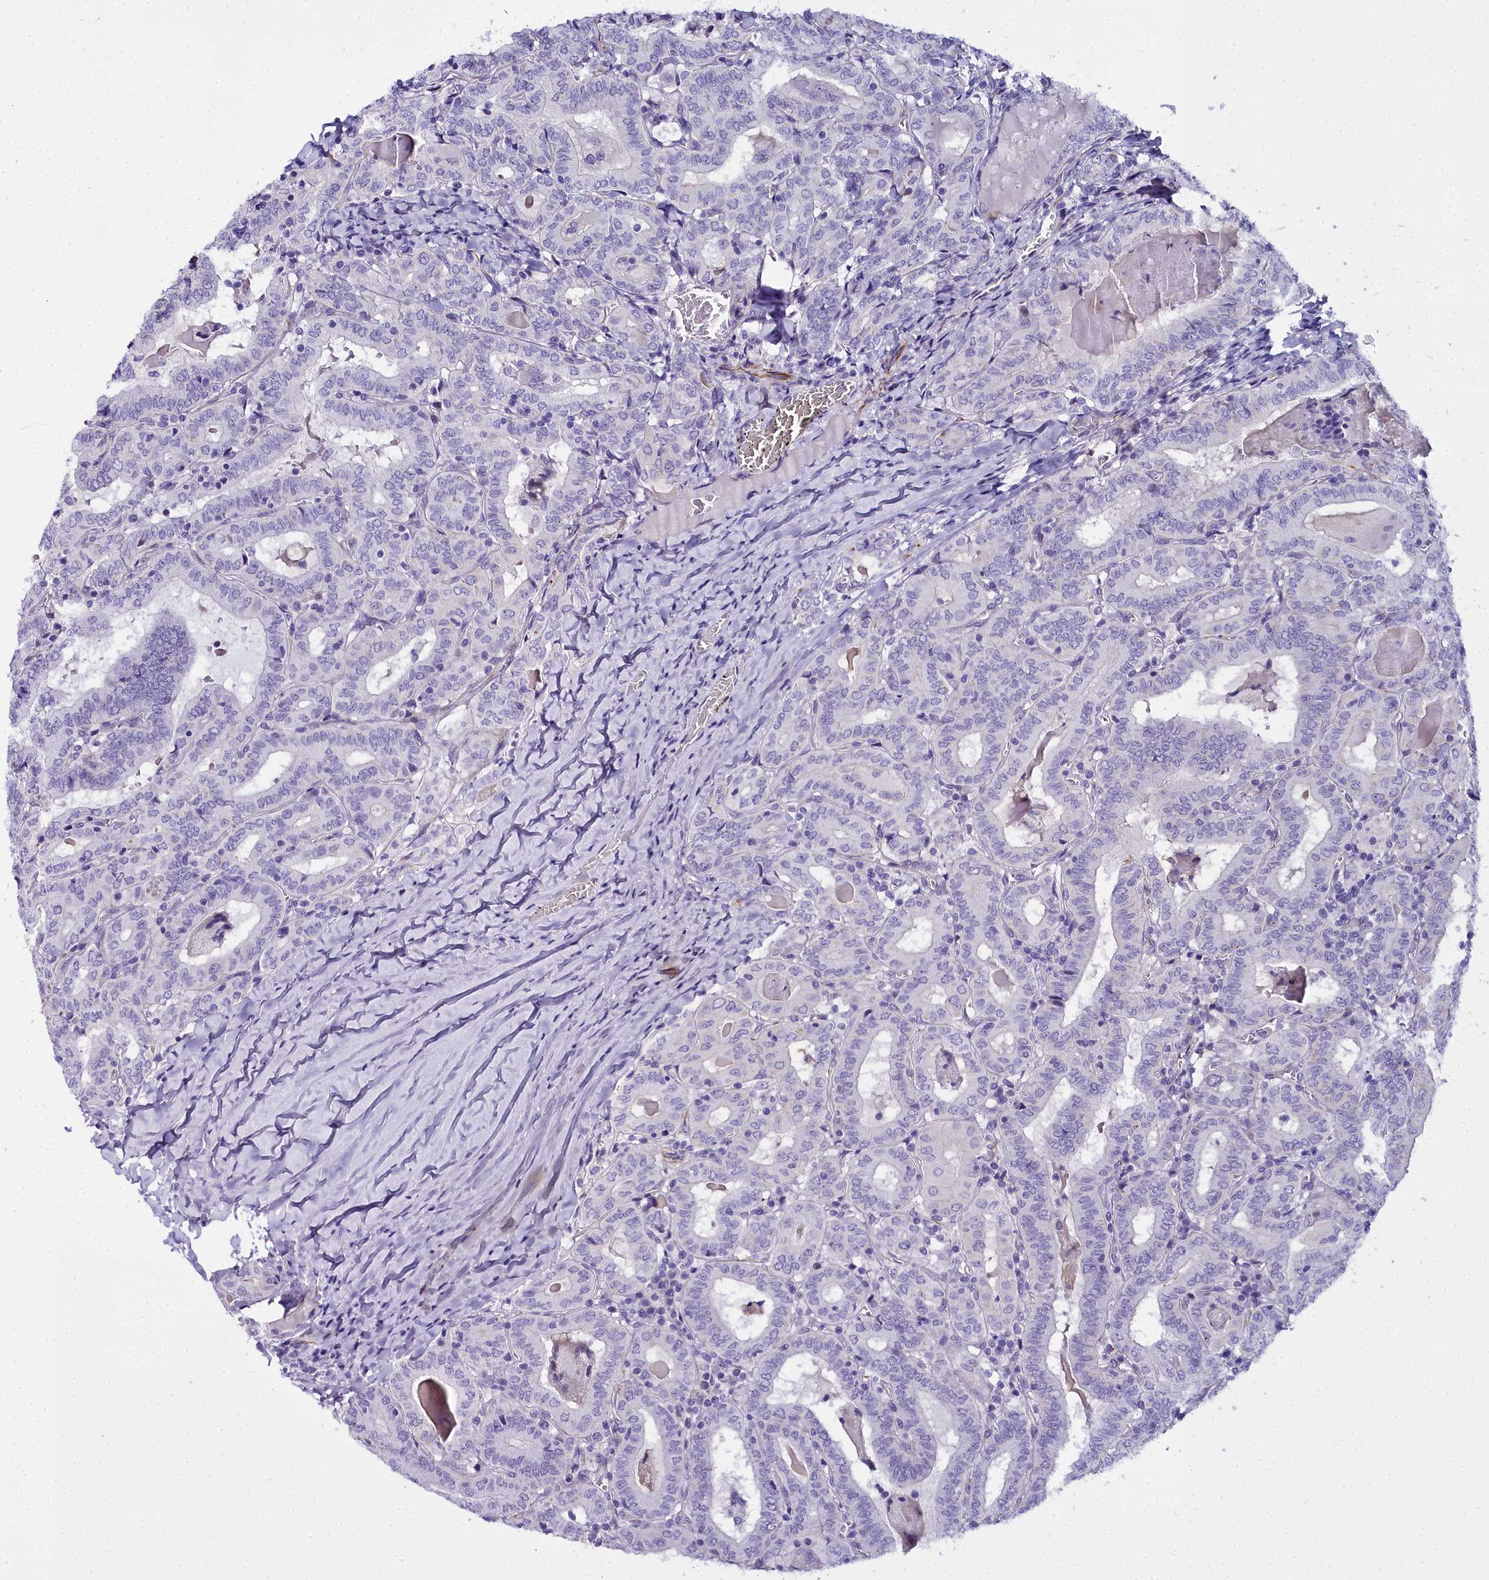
{"staining": {"intensity": "negative", "quantity": "none", "location": "none"}, "tissue": "thyroid cancer", "cell_type": "Tumor cells", "image_type": "cancer", "snomed": [{"axis": "morphology", "description": "Papillary adenocarcinoma, NOS"}, {"axis": "topography", "description": "Thyroid gland"}], "caption": "Tumor cells are negative for protein expression in human papillary adenocarcinoma (thyroid).", "gene": "TIMM22", "patient": {"sex": "female", "age": 72}}